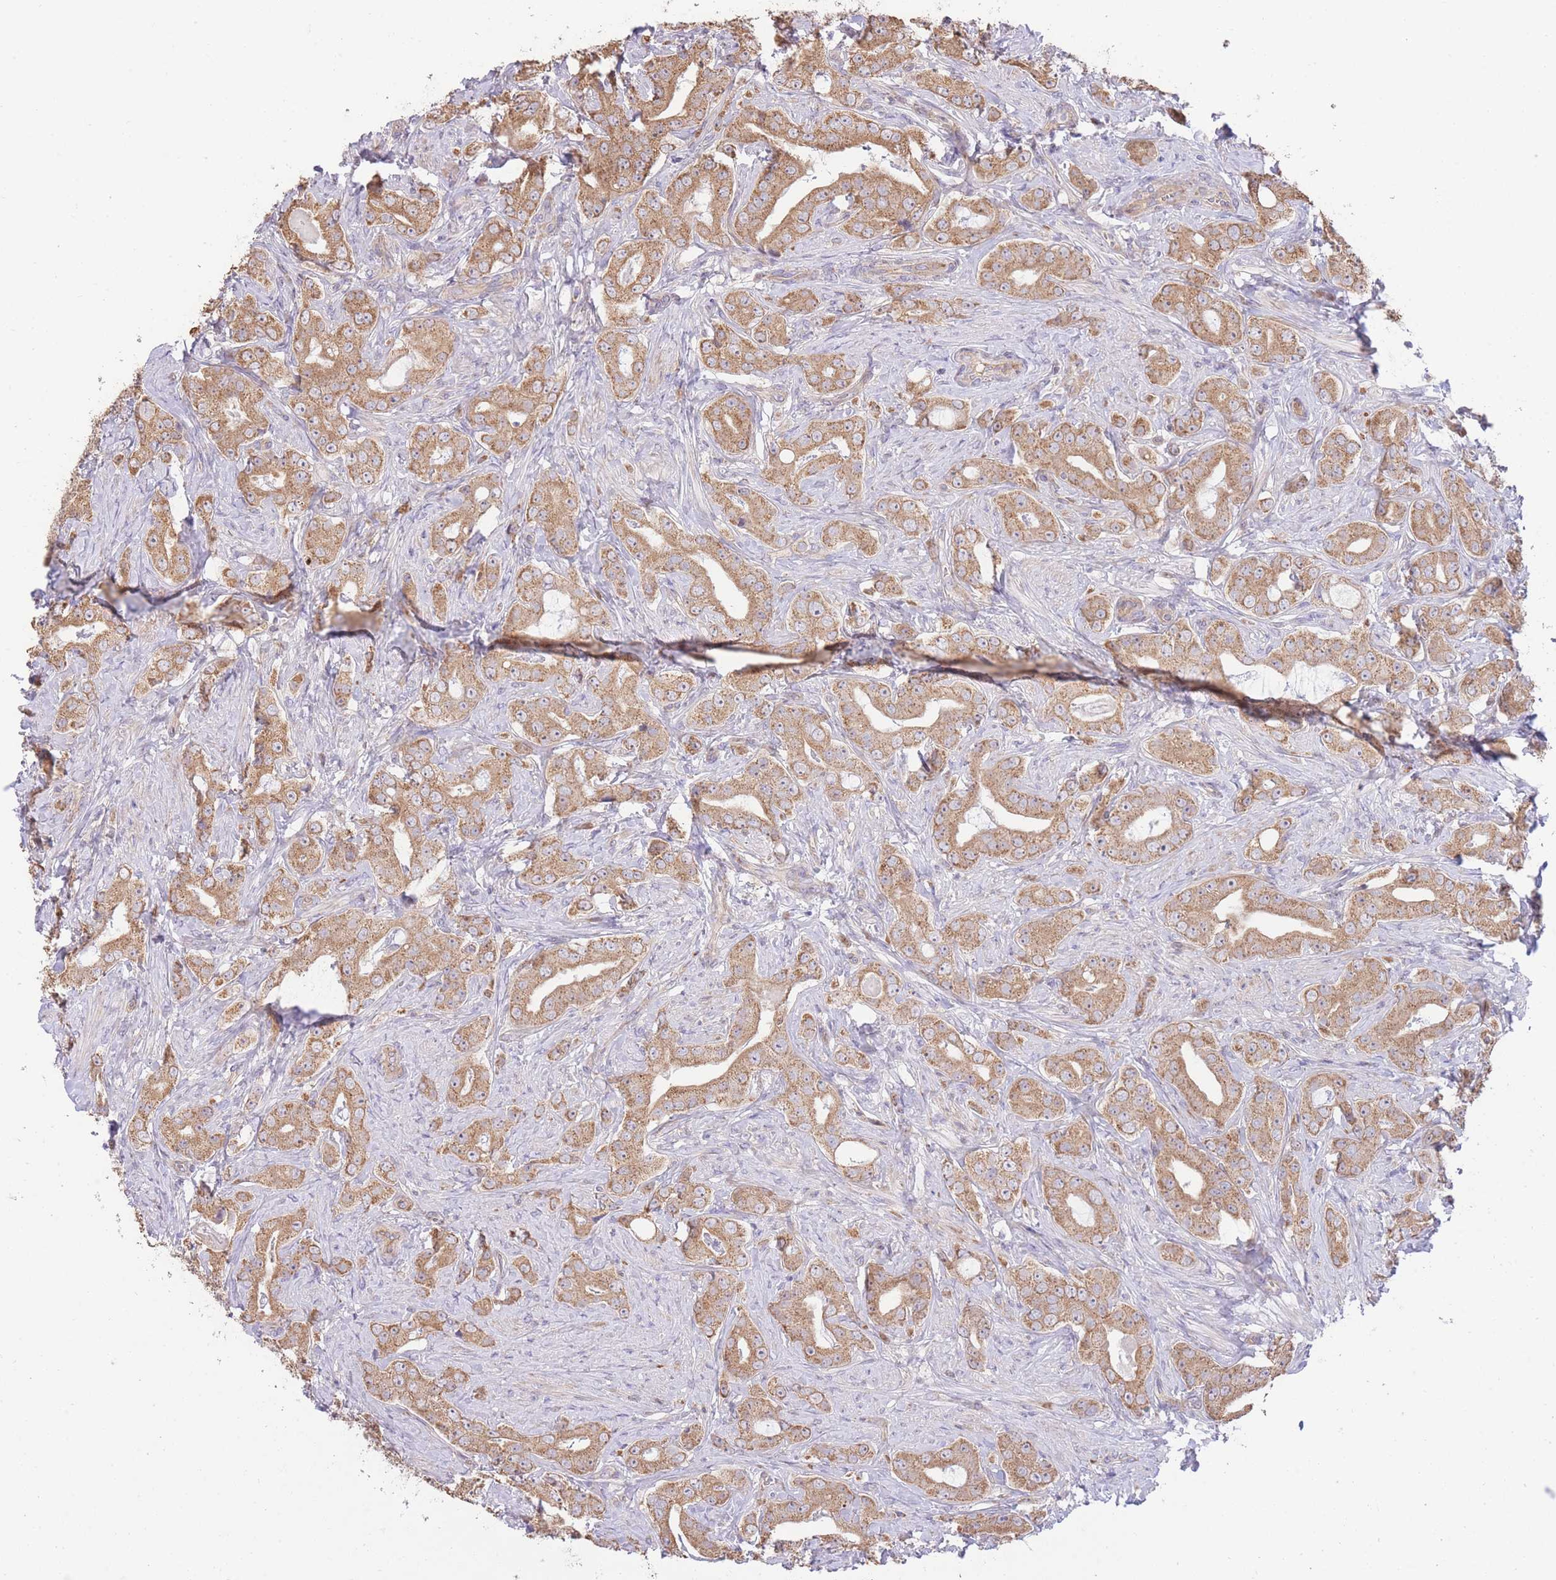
{"staining": {"intensity": "moderate", "quantity": ">75%", "location": "cytoplasmic/membranous"}, "tissue": "prostate cancer", "cell_type": "Tumor cells", "image_type": "cancer", "snomed": [{"axis": "morphology", "description": "Adenocarcinoma, High grade"}, {"axis": "topography", "description": "Prostate"}], "caption": "Moderate cytoplasmic/membranous positivity is present in approximately >75% of tumor cells in high-grade adenocarcinoma (prostate).", "gene": "BOLA2B", "patient": {"sex": "male", "age": 63}}